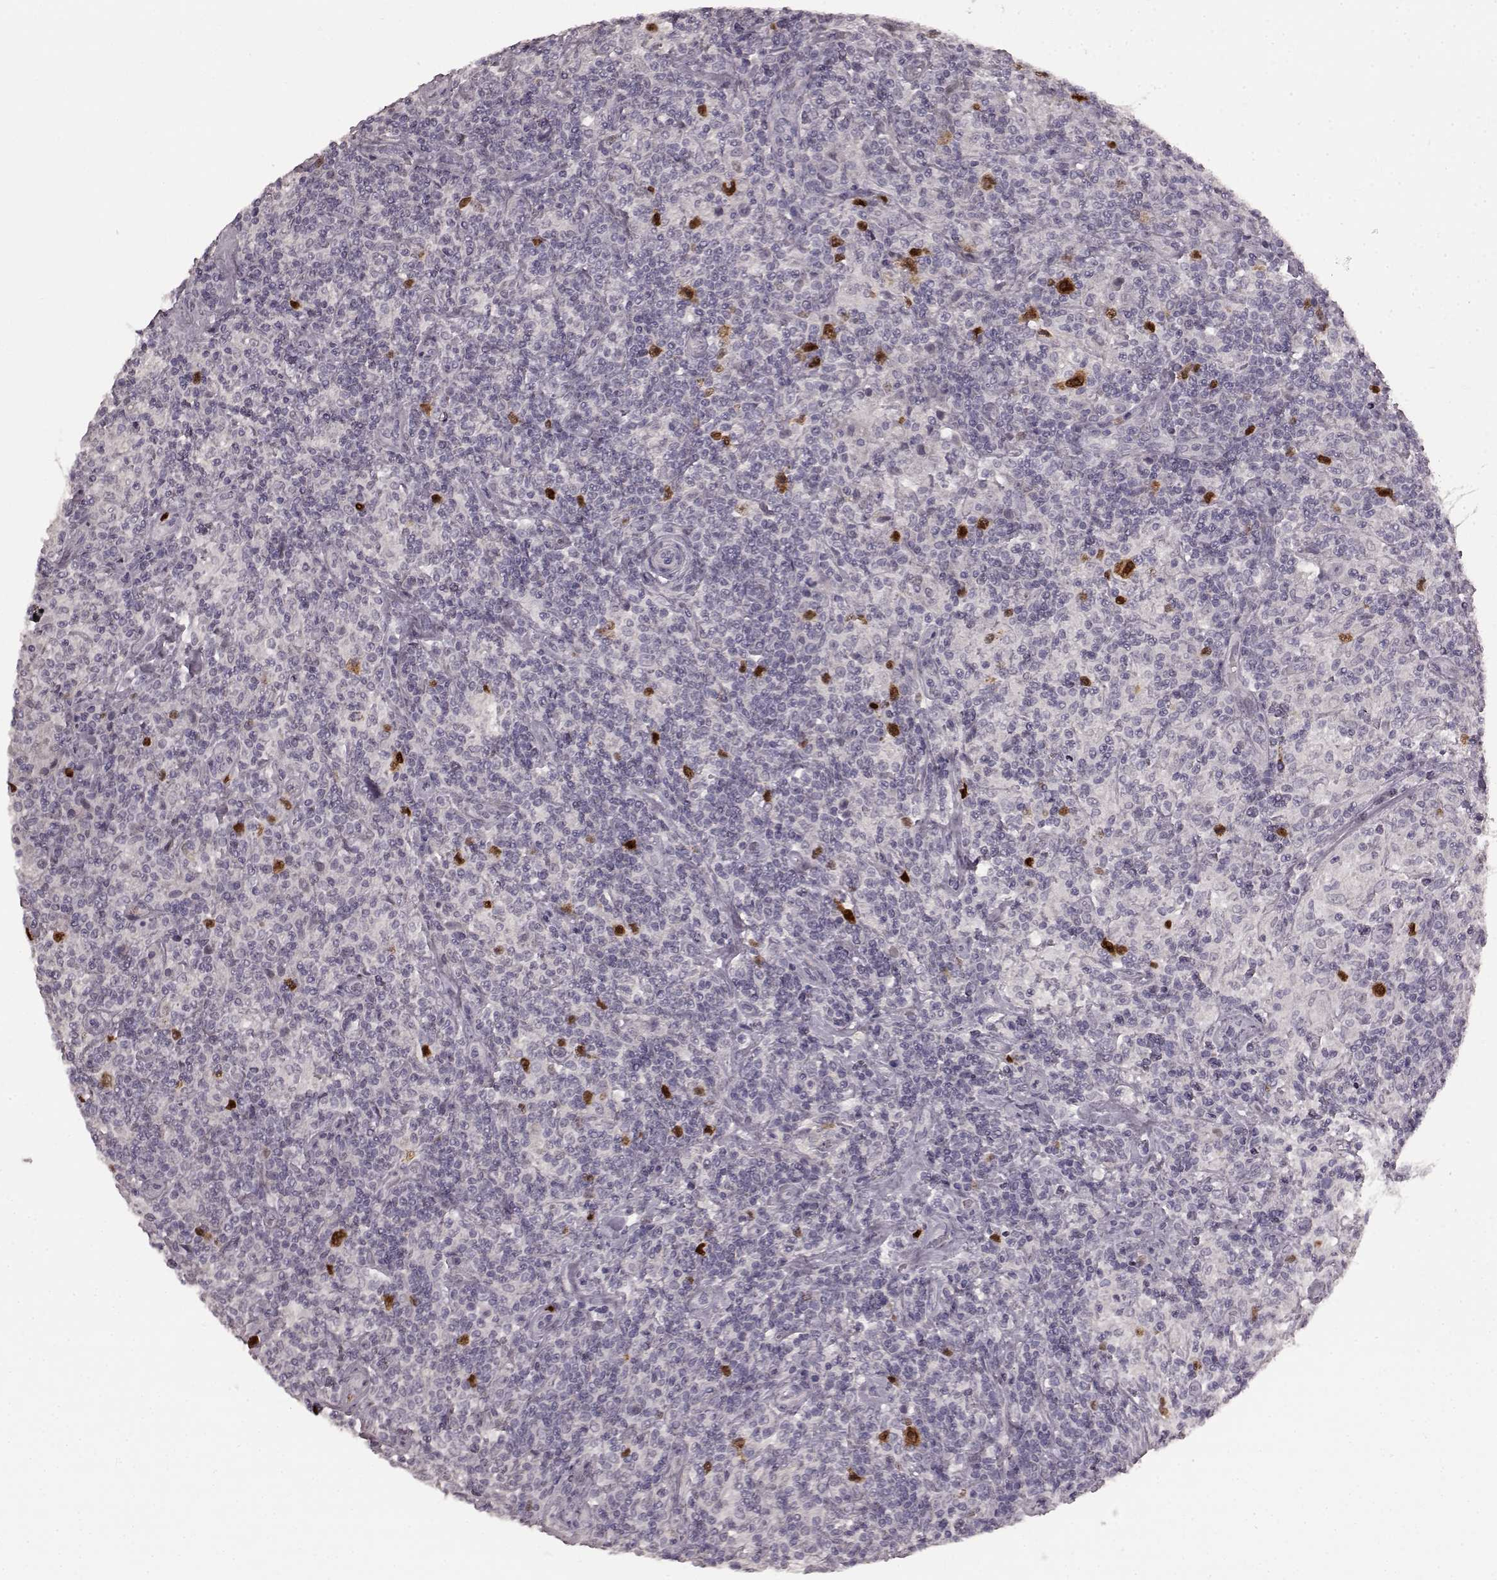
{"staining": {"intensity": "strong", "quantity": "<25%", "location": "nuclear"}, "tissue": "lymphoma", "cell_type": "Tumor cells", "image_type": "cancer", "snomed": [{"axis": "morphology", "description": "Hodgkin's disease, NOS"}, {"axis": "topography", "description": "Lymph node"}], "caption": "Protein analysis of lymphoma tissue reveals strong nuclear positivity in about <25% of tumor cells.", "gene": "CCNA2", "patient": {"sex": "male", "age": 70}}